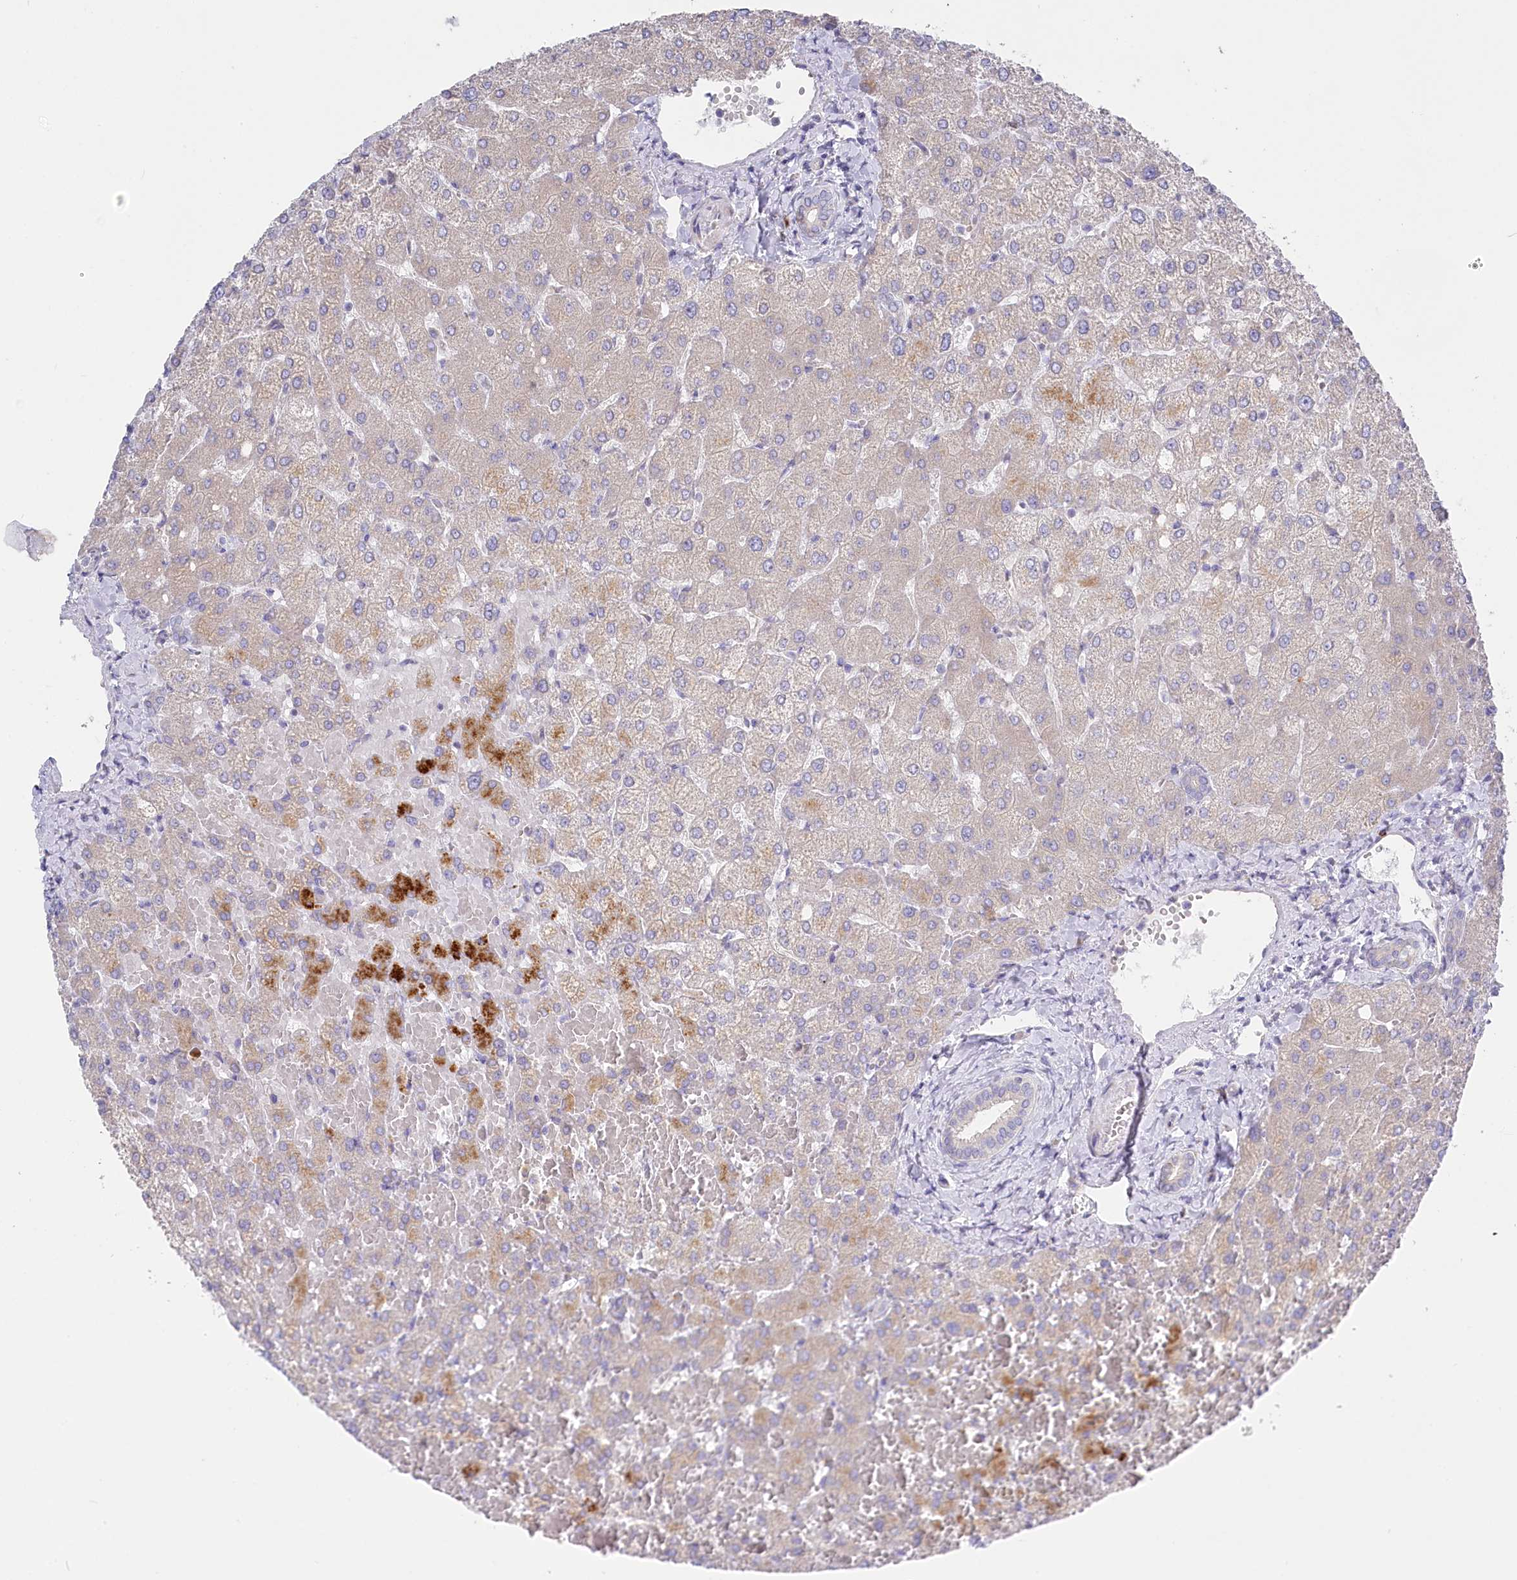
{"staining": {"intensity": "negative", "quantity": "none", "location": "none"}, "tissue": "liver", "cell_type": "Cholangiocytes", "image_type": "normal", "snomed": [{"axis": "morphology", "description": "Normal tissue, NOS"}, {"axis": "topography", "description": "Liver"}], "caption": "The micrograph shows no staining of cholangiocytes in unremarkable liver. Nuclei are stained in blue.", "gene": "POGLUT1", "patient": {"sex": "female", "age": 54}}